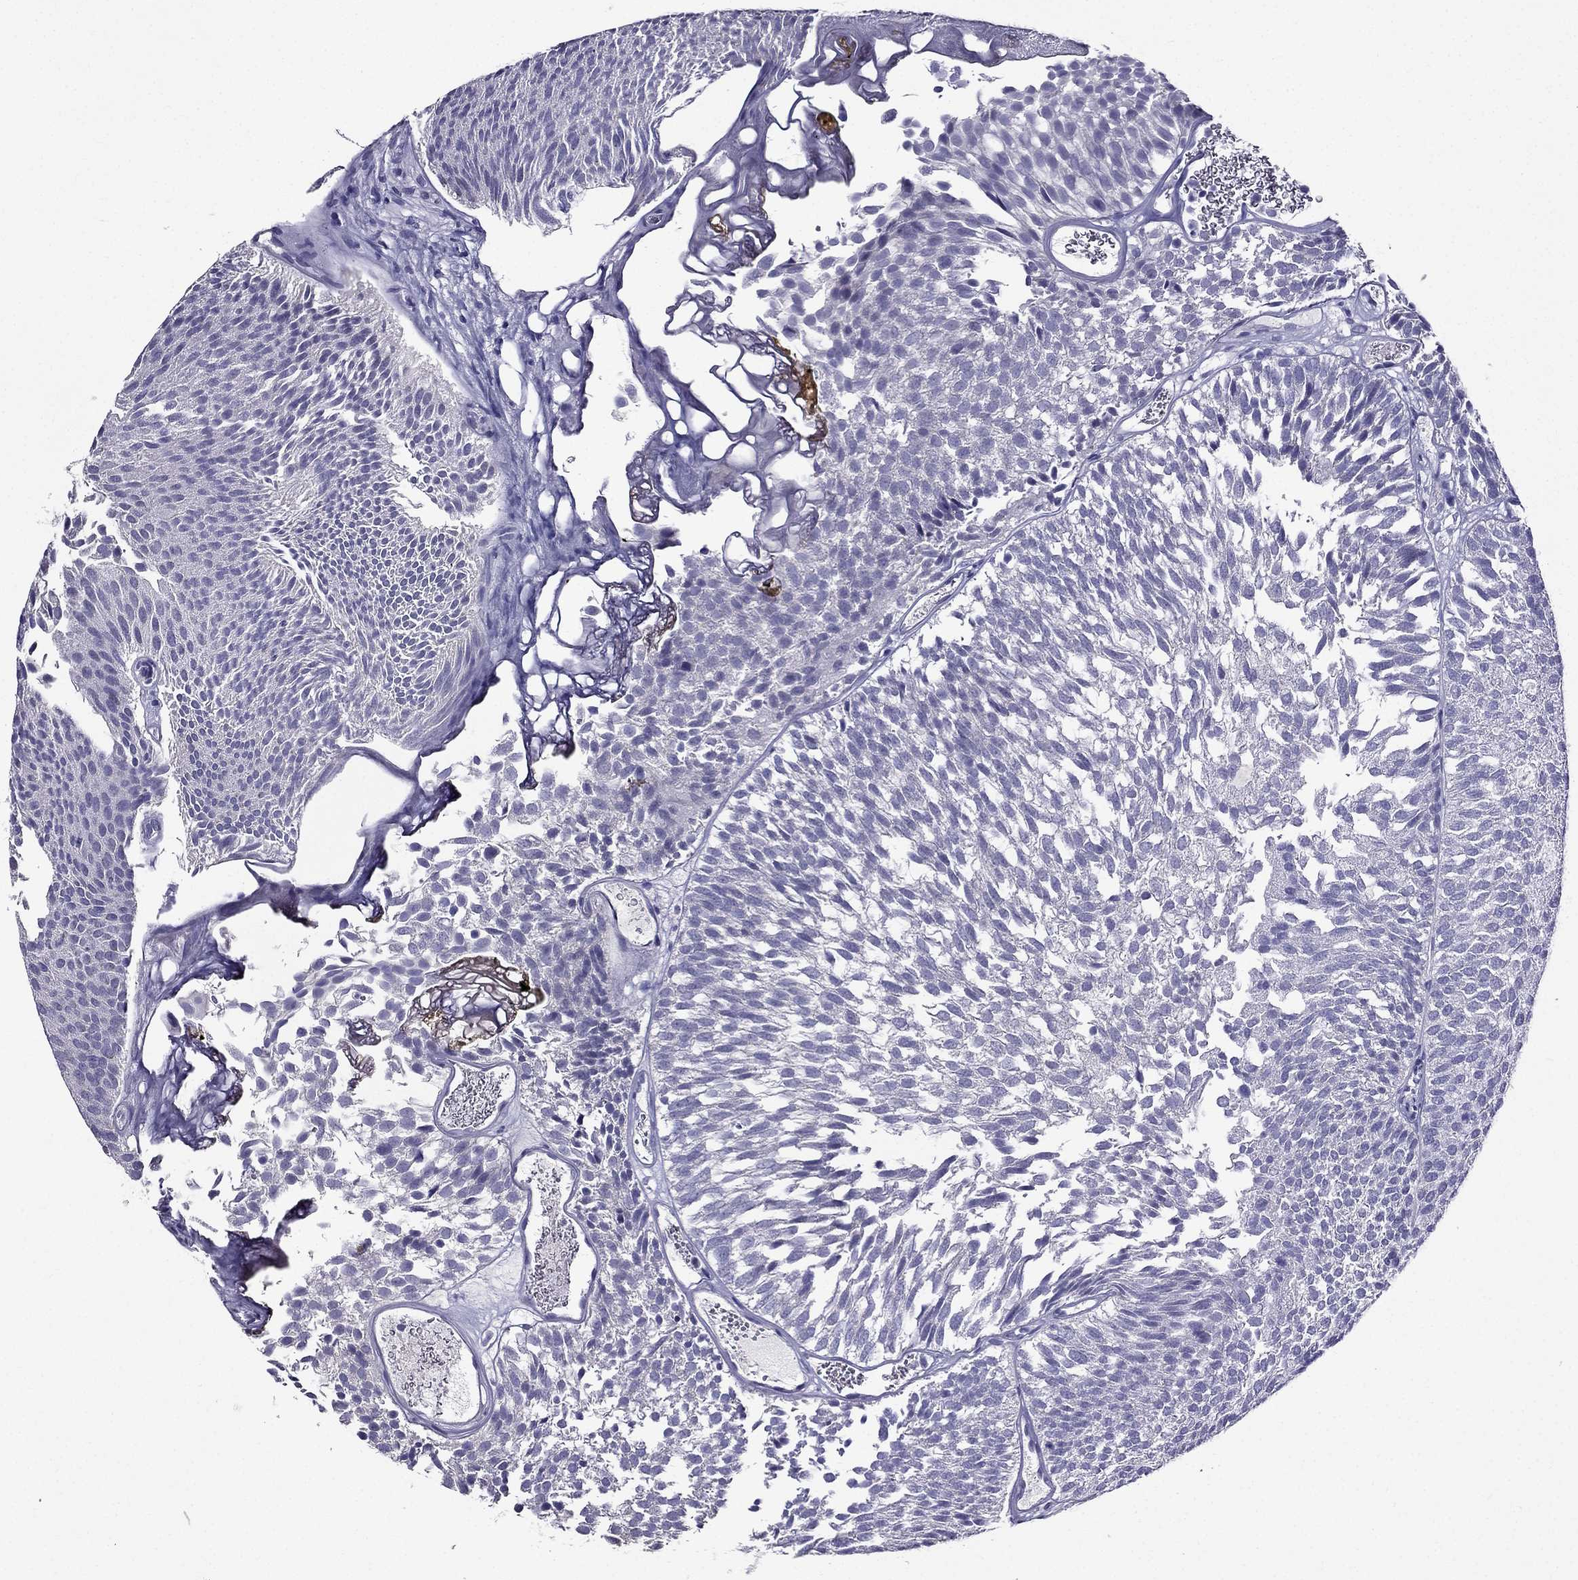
{"staining": {"intensity": "negative", "quantity": "none", "location": "none"}, "tissue": "urothelial cancer", "cell_type": "Tumor cells", "image_type": "cancer", "snomed": [{"axis": "morphology", "description": "Urothelial carcinoma, Low grade"}, {"axis": "topography", "description": "Urinary bladder"}], "caption": "Immunohistochemistry (IHC) micrograph of neoplastic tissue: urothelial cancer stained with DAB (3,3'-diaminobenzidine) shows no significant protein staining in tumor cells.", "gene": "ZNF541", "patient": {"sex": "male", "age": 52}}